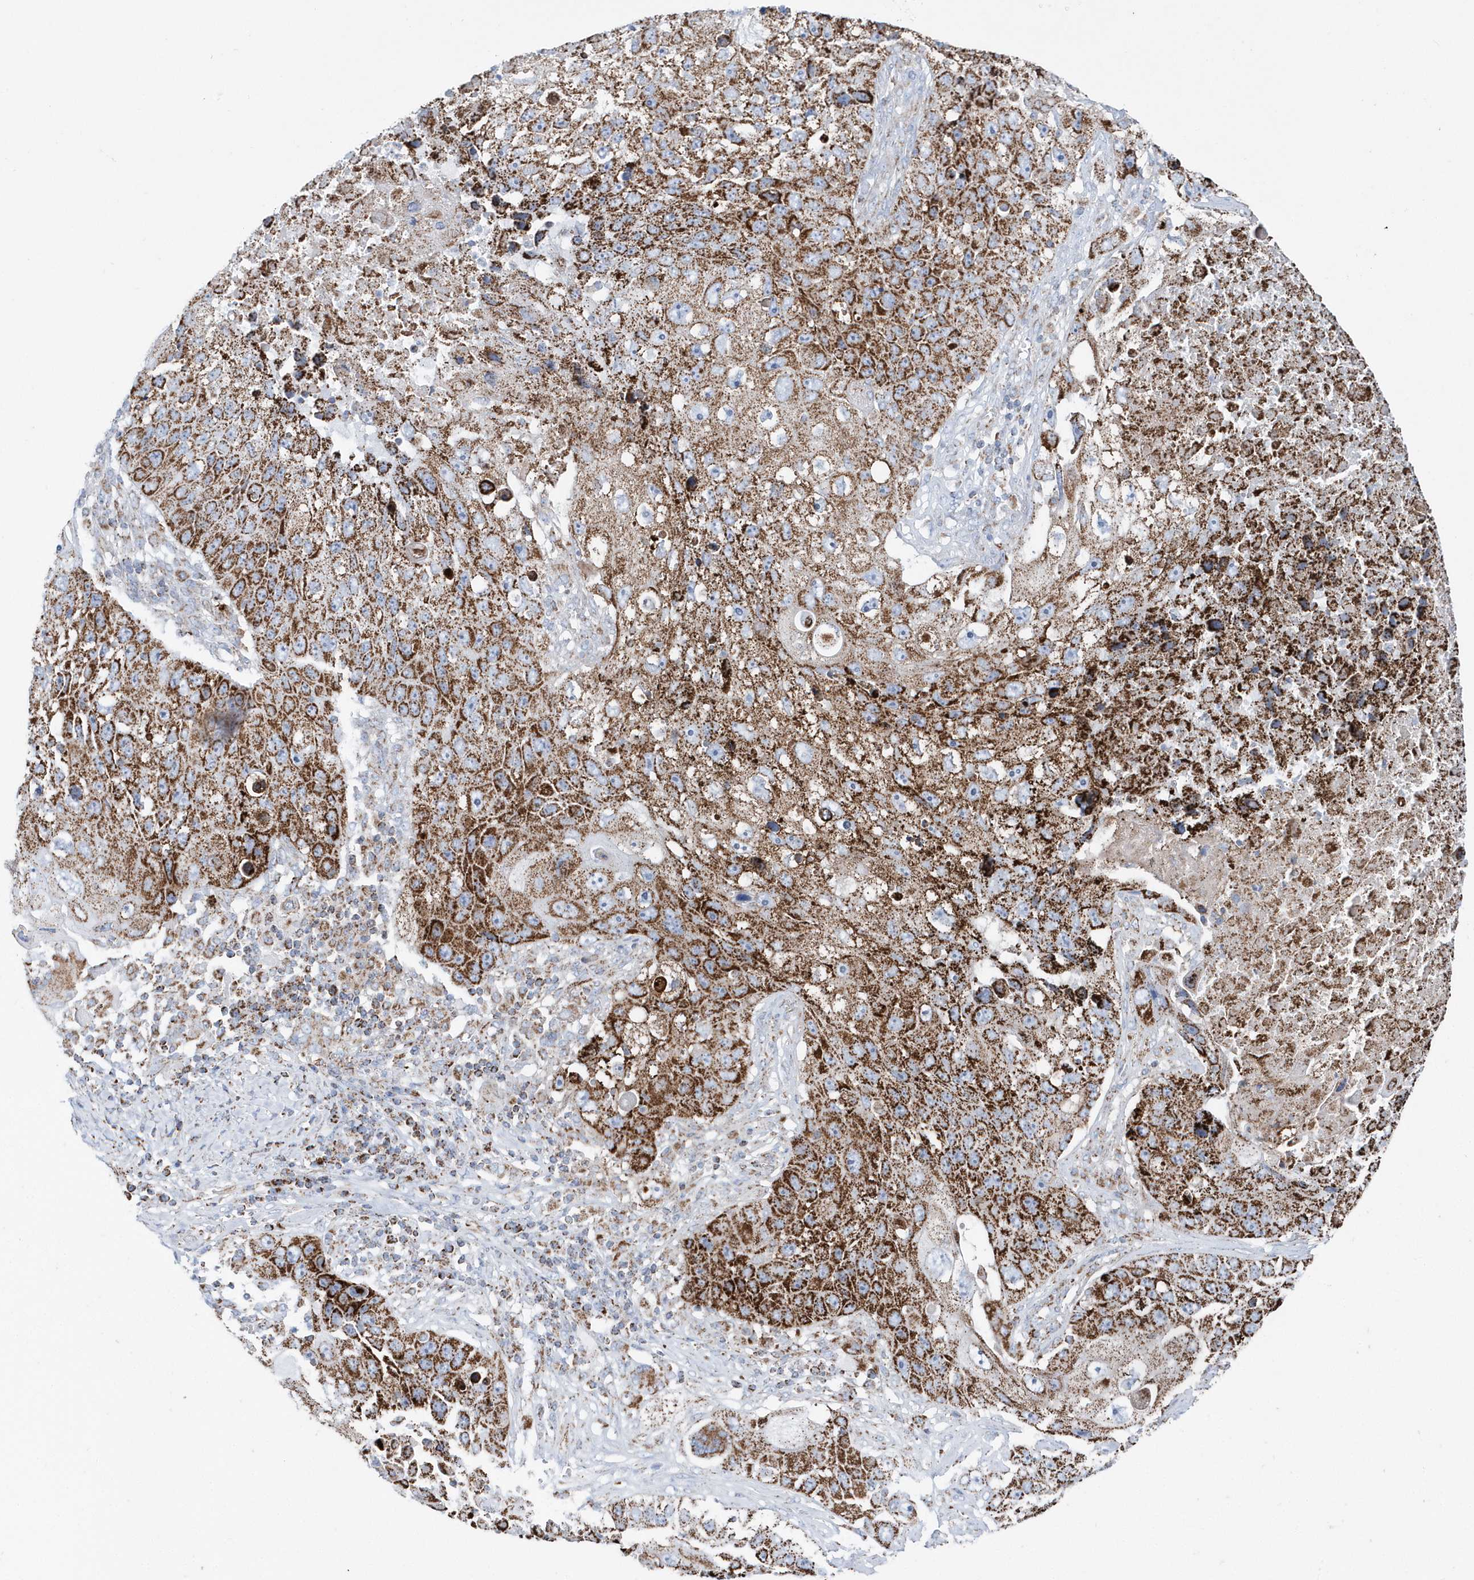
{"staining": {"intensity": "moderate", "quantity": ">75%", "location": "cytoplasmic/membranous"}, "tissue": "lung cancer", "cell_type": "Tumor cells", "image_type": "cancer", "snomed": [{"axis": "morphology", "description": "Squamous cell carcinoma, NOS"}, {"axis": "topography", "description": "Lung"}], "caption": "Lung cancer (squamous cell carcinoma) tissue demonstrates moderate cytoplasmic/membranous expression in approximately >75% of tumor cells (DAB = brown stain, brightfield microscopy at high magnification).", "gene": "TMCO6", "patient": {"sex": "male", "age": 61}}